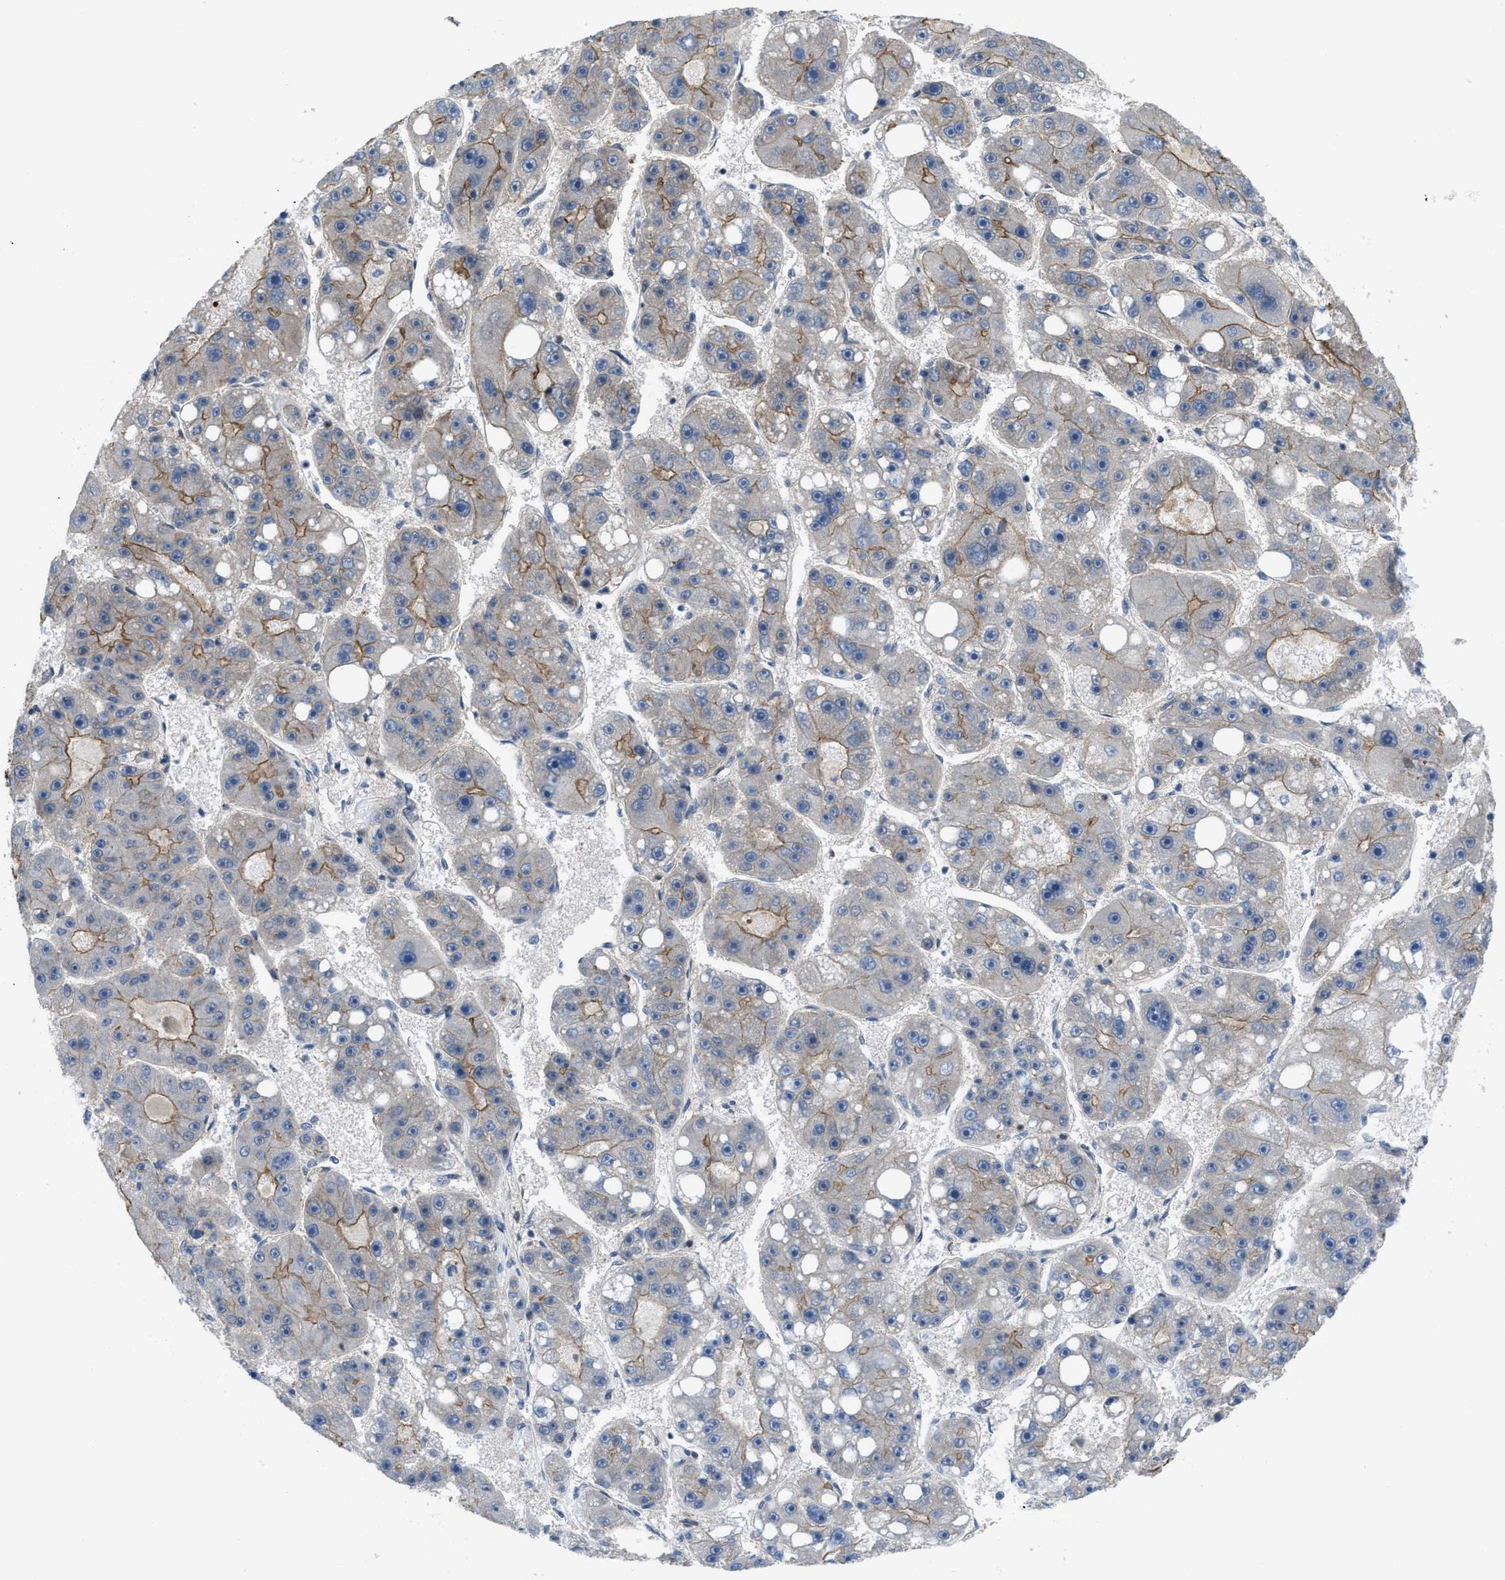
{"staining": {"intensity": "moderate", "quantity": "25%-75%", "location": "cytoplasmic/membranous"}, "tissue": "liver cancer", "cell_type": "Tumor cells", "image_type": "cancer", "snomed": [{"axis": "morphology", "description": "Carcinoma, Hepatocellular, NOS"}, {"axis": "topography", "description": "Liver"}], "caption": "A brown stain labels moderate cytoplasmic/membranous staining of a protein in human liver cancer tumor cells.", "gene": "MYO18A", "patient": {"sex": "female", "age": 61}}